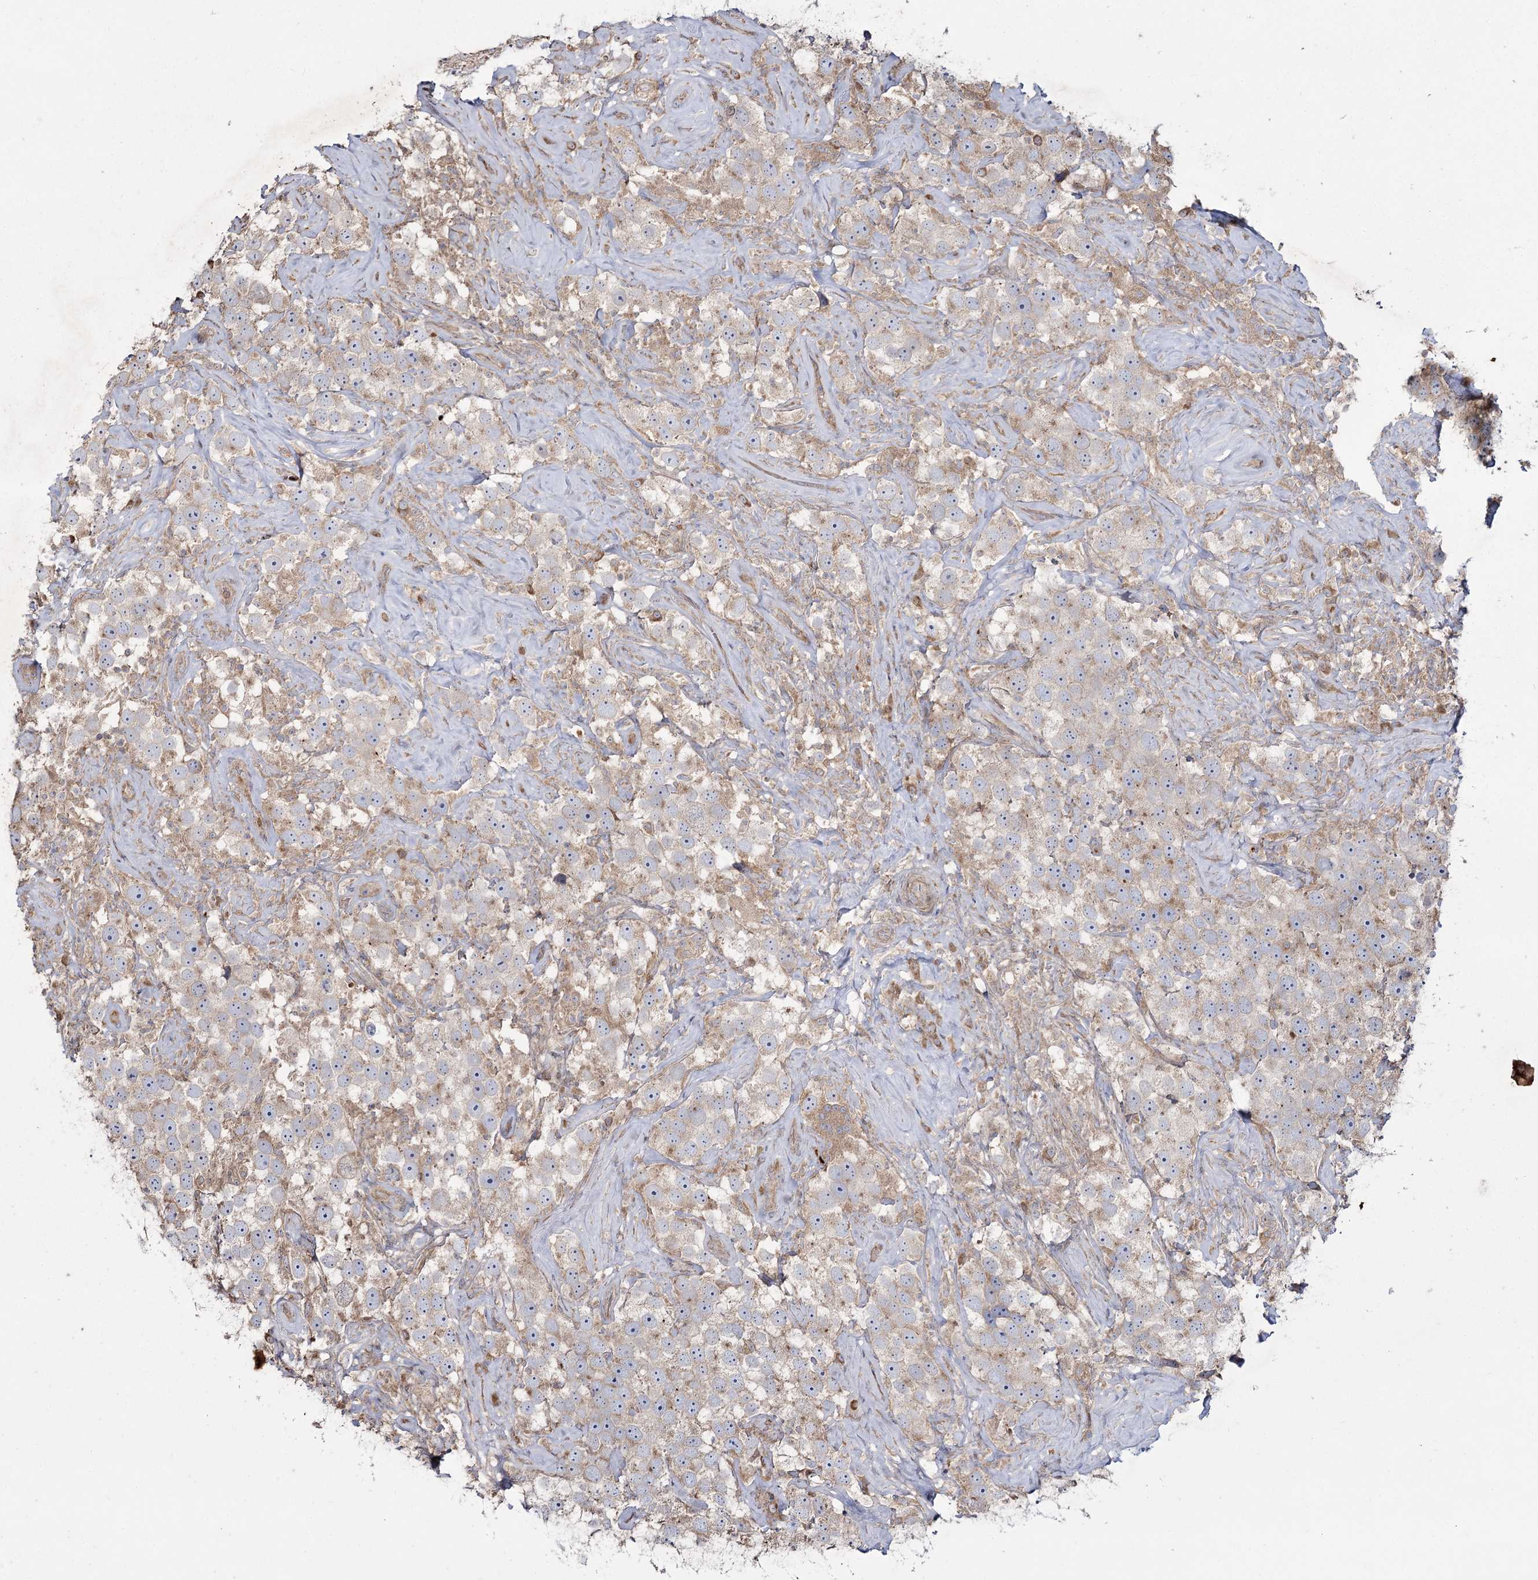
{"staining": {"intensity": "negative", "quantity": "none", "location": "none"}, "tissue": "testis cancer", "cell_type": "Tumor cells", "image_type": "cancer", "snomed": [{"axis": "morphology", "description": "Seminoma, NOS"}, {"axis": "topography", "description": "Testis"}], "caption": "A micrograph of human testis seminoma is negative for staining in tumor cells.", "gene": "SH3TC1", "patient": {"sex": "male", "age": 49}}